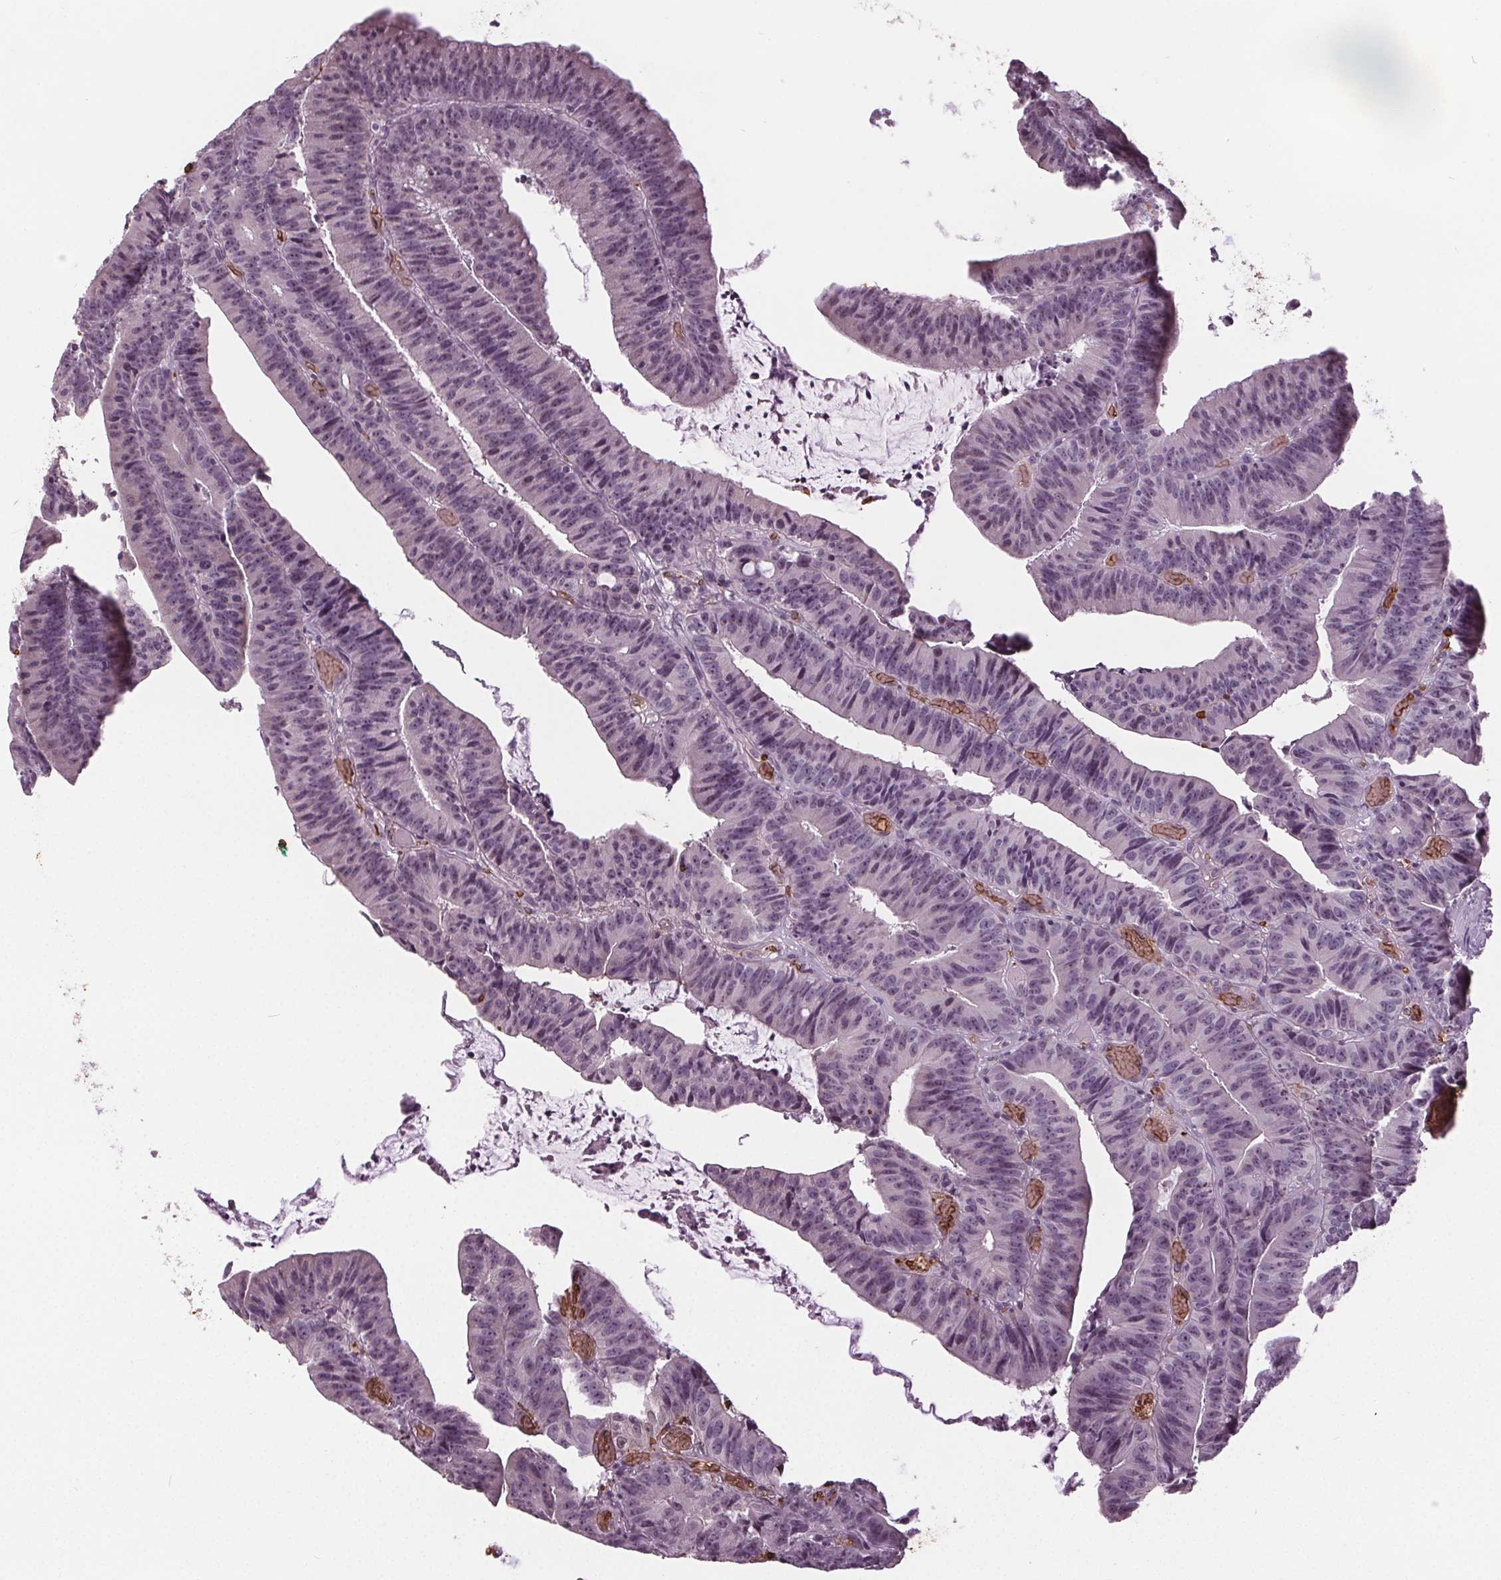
{"staining": {"intensity": "weak", "quantity": "25%-75%", "location": "nuclear"}, "tissue": "colorectal cancer", "cell_type": "Tumor cells", "image_type": "cancer", "snomed": [{"axis": "morphology", "description": "Adenocarcinoma, NOS"}, {"axis": "topography", "description": "Colon"}], "caption": "The image demonstrates immunohistochemical staining of colorectal cancer. There is weak nuclear expression is present in about 25%-75% of tumor cells.", "gene": "SLC4A1", "patient": {"sex": "female", "age": 78}}